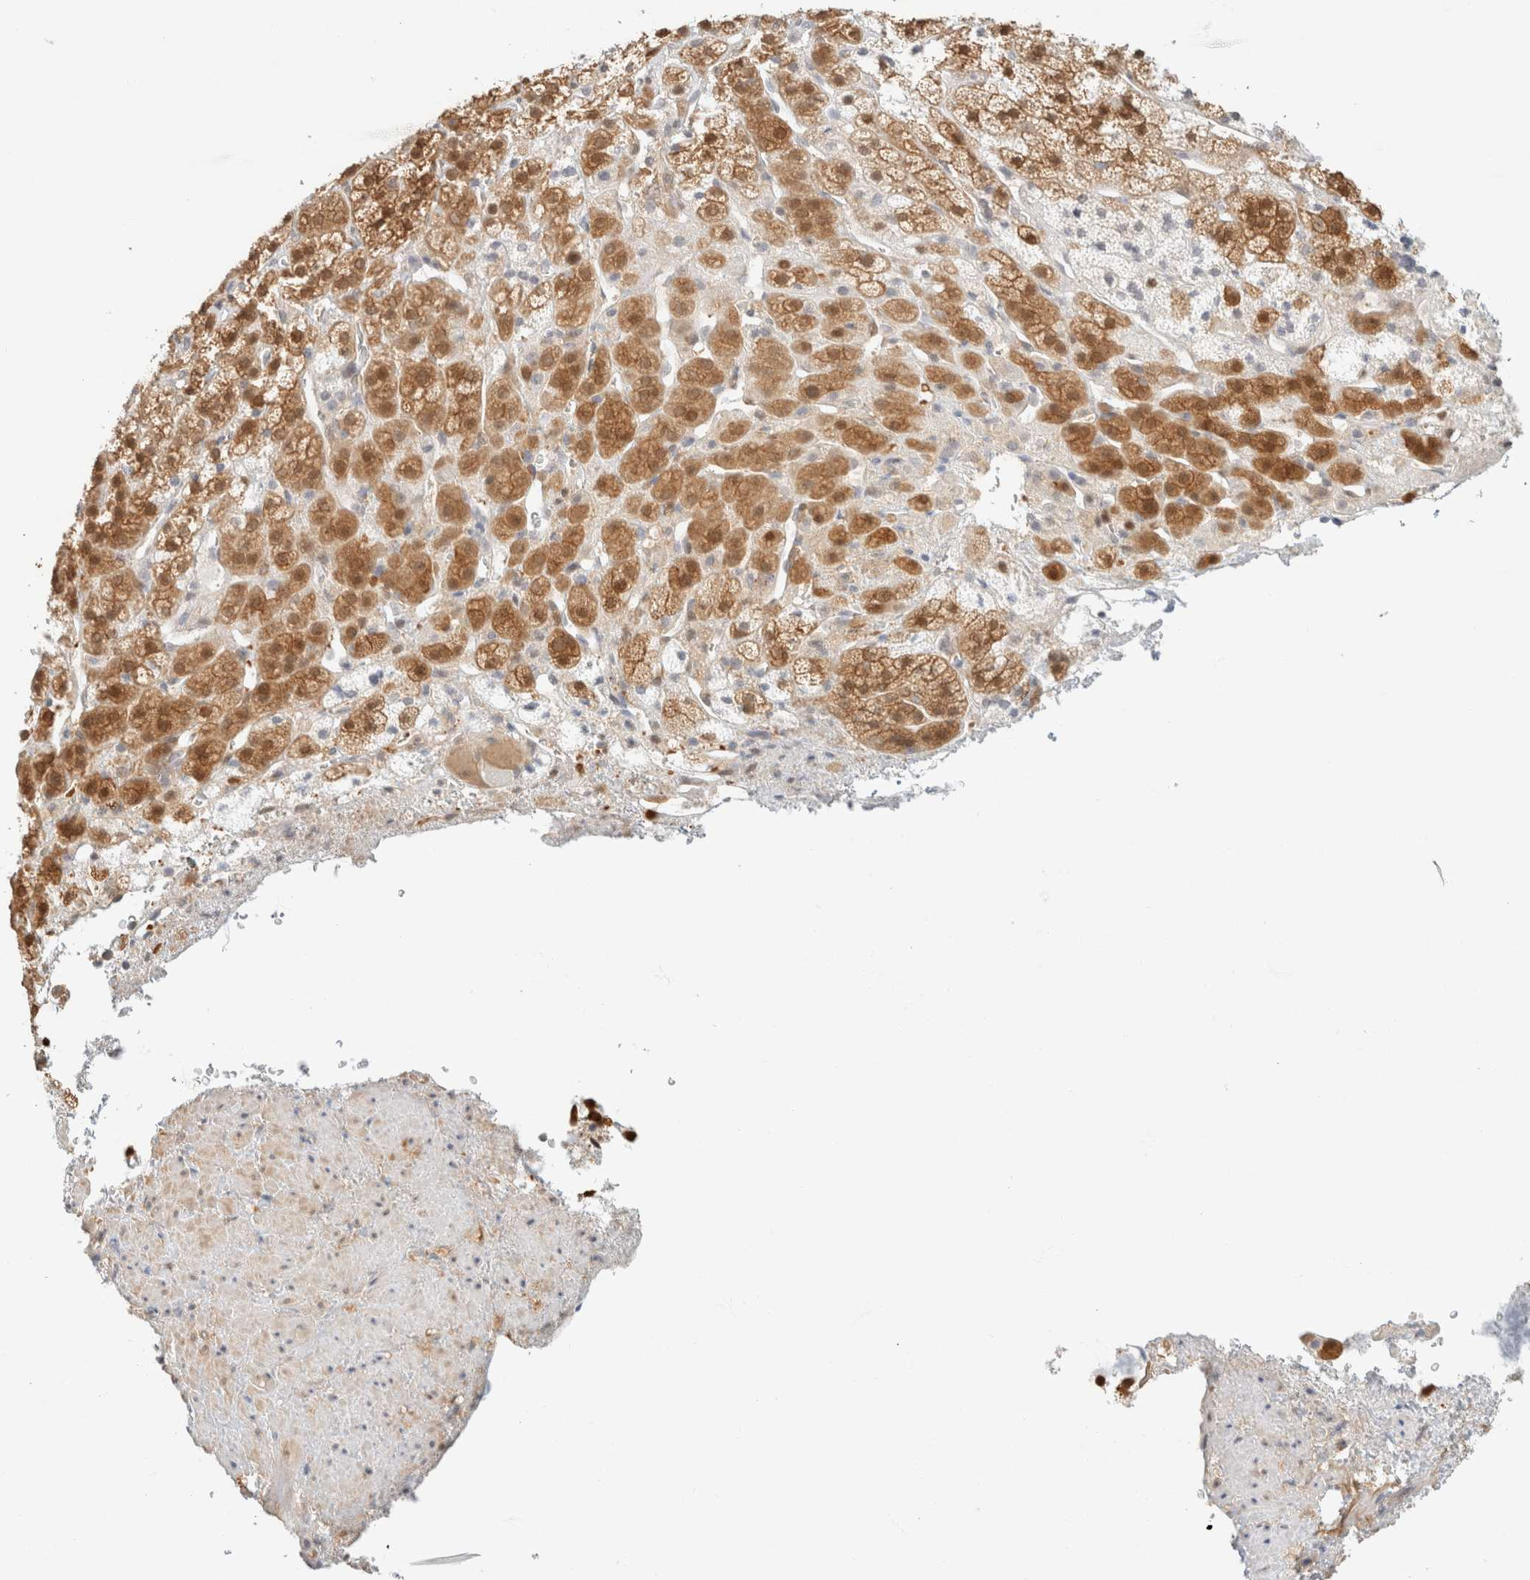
{"staining": {"intensity": "moderate", "quantity": ">75%", "location": "cytoplasmic/membranous,nuclear"}, "tissue": "adrenal gland", "cell_type": "Glandular cells", "image_type": "normal", "snomed": [{"axis": "morphology", "description": "Normal tissue, NOS"}, {"axis": "topography", "description": "Adrenal gland"}], "caption": "Moderate cytoplasmic/membranous,nuclear expression is appreciated in about >75% of glandular cells in benign adrenal gland. (Brightfield microscopy of DAB IHC at high magnification).", "gene": "GPI", "patient": {"sex": "male", "age": 56}}